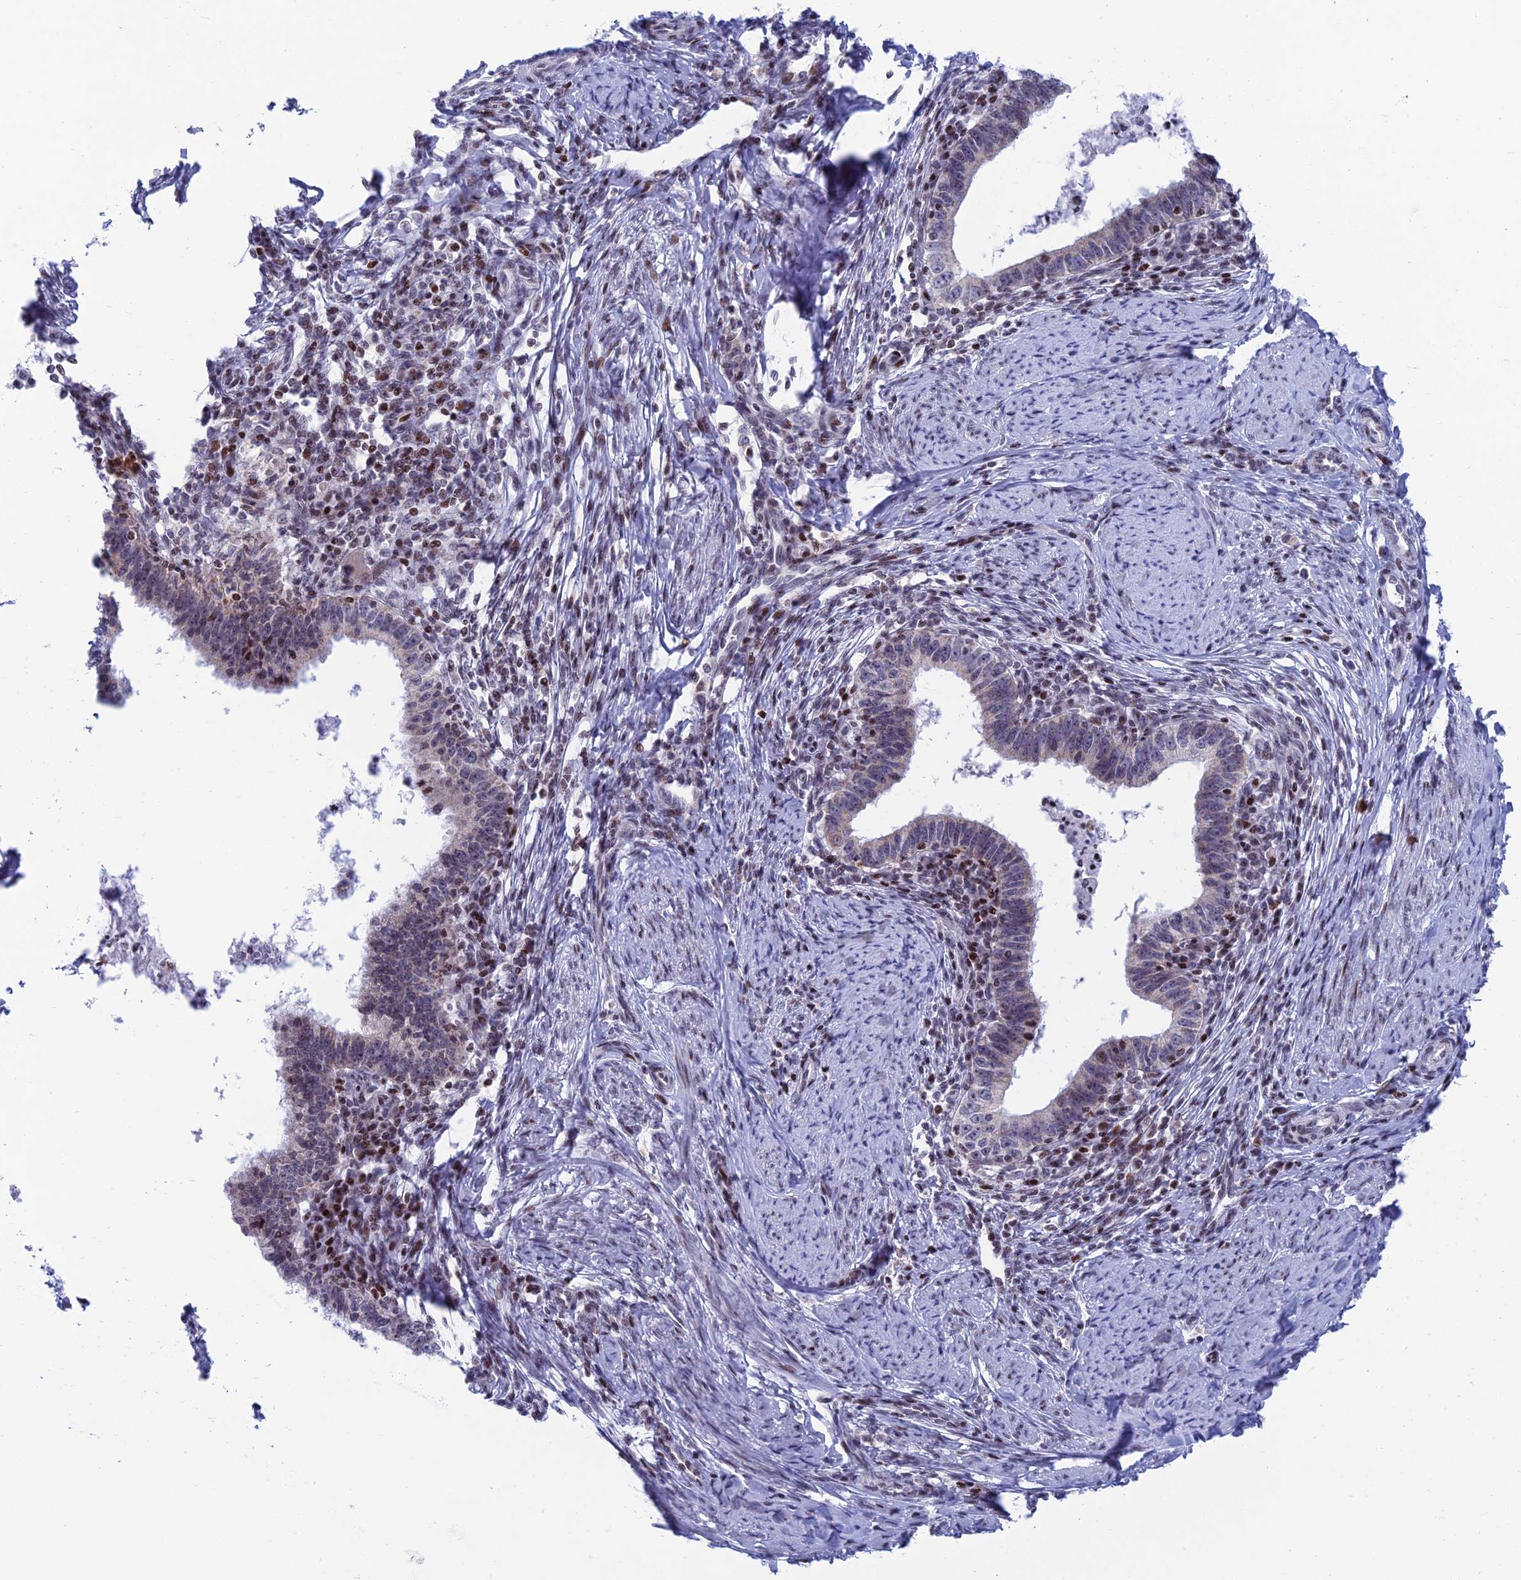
{"staining": {"intensity": "weak", "quantity": "<25%", "location": "cytoplasmic/membranous"}, "tissue": "cervical cancer", "cell_type": "Tumor cells", "image_type": "cancer", "snomed": [{"axis": "morphology", "description": "Adenocarcinoma, NOS"}, {"axis": "topography", "description": "Cervix"}], "caption": "A high-resolution micrograph shows IHC staining of cervical adenocarcinoma, which shows no significant expression in tumor cells.", "gene": "AFF3", "patient": {"sex": "female", "age": 36}}